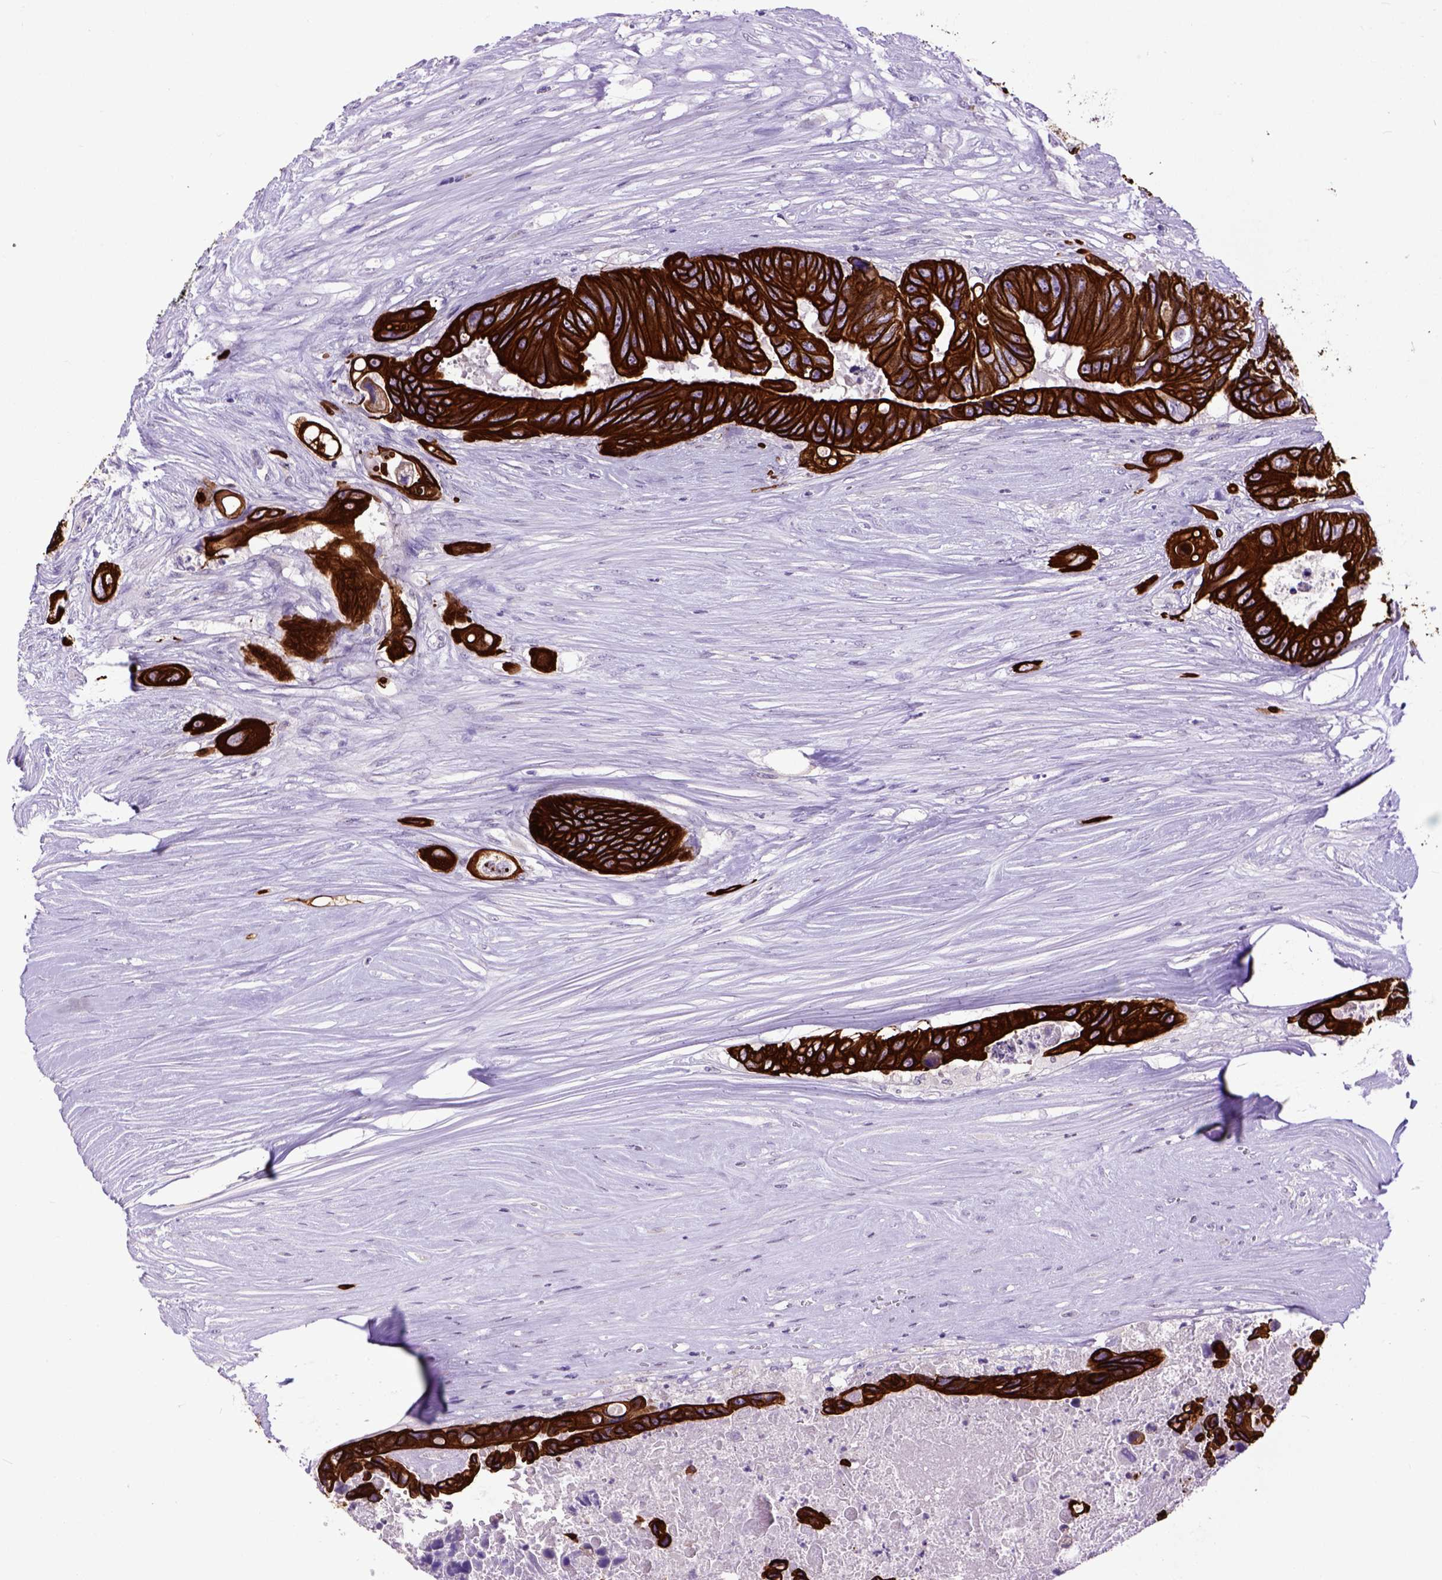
{"staining": {"intensity": "strong", "quantity": ">75%", "location": "cytoplasmic/membranous"}, "tissue": "colorectal cancer", "cell_type": "Tumor cells", "image_type": "cancer", "snomed": [{"axis": "morphology", "description": "Adenocarcinoma, NOS"}, {"axis": "topography", "description": "Colon"}], "caption": "Immunohistochemical staining of human colorectal cancer (adenocarcinoma) shows high levels of strong cytoplasmic/membranous positivity in about >75% of tumor cells.", "gene": "RAB25", "patient": {"sex": "female", "age": 48}}